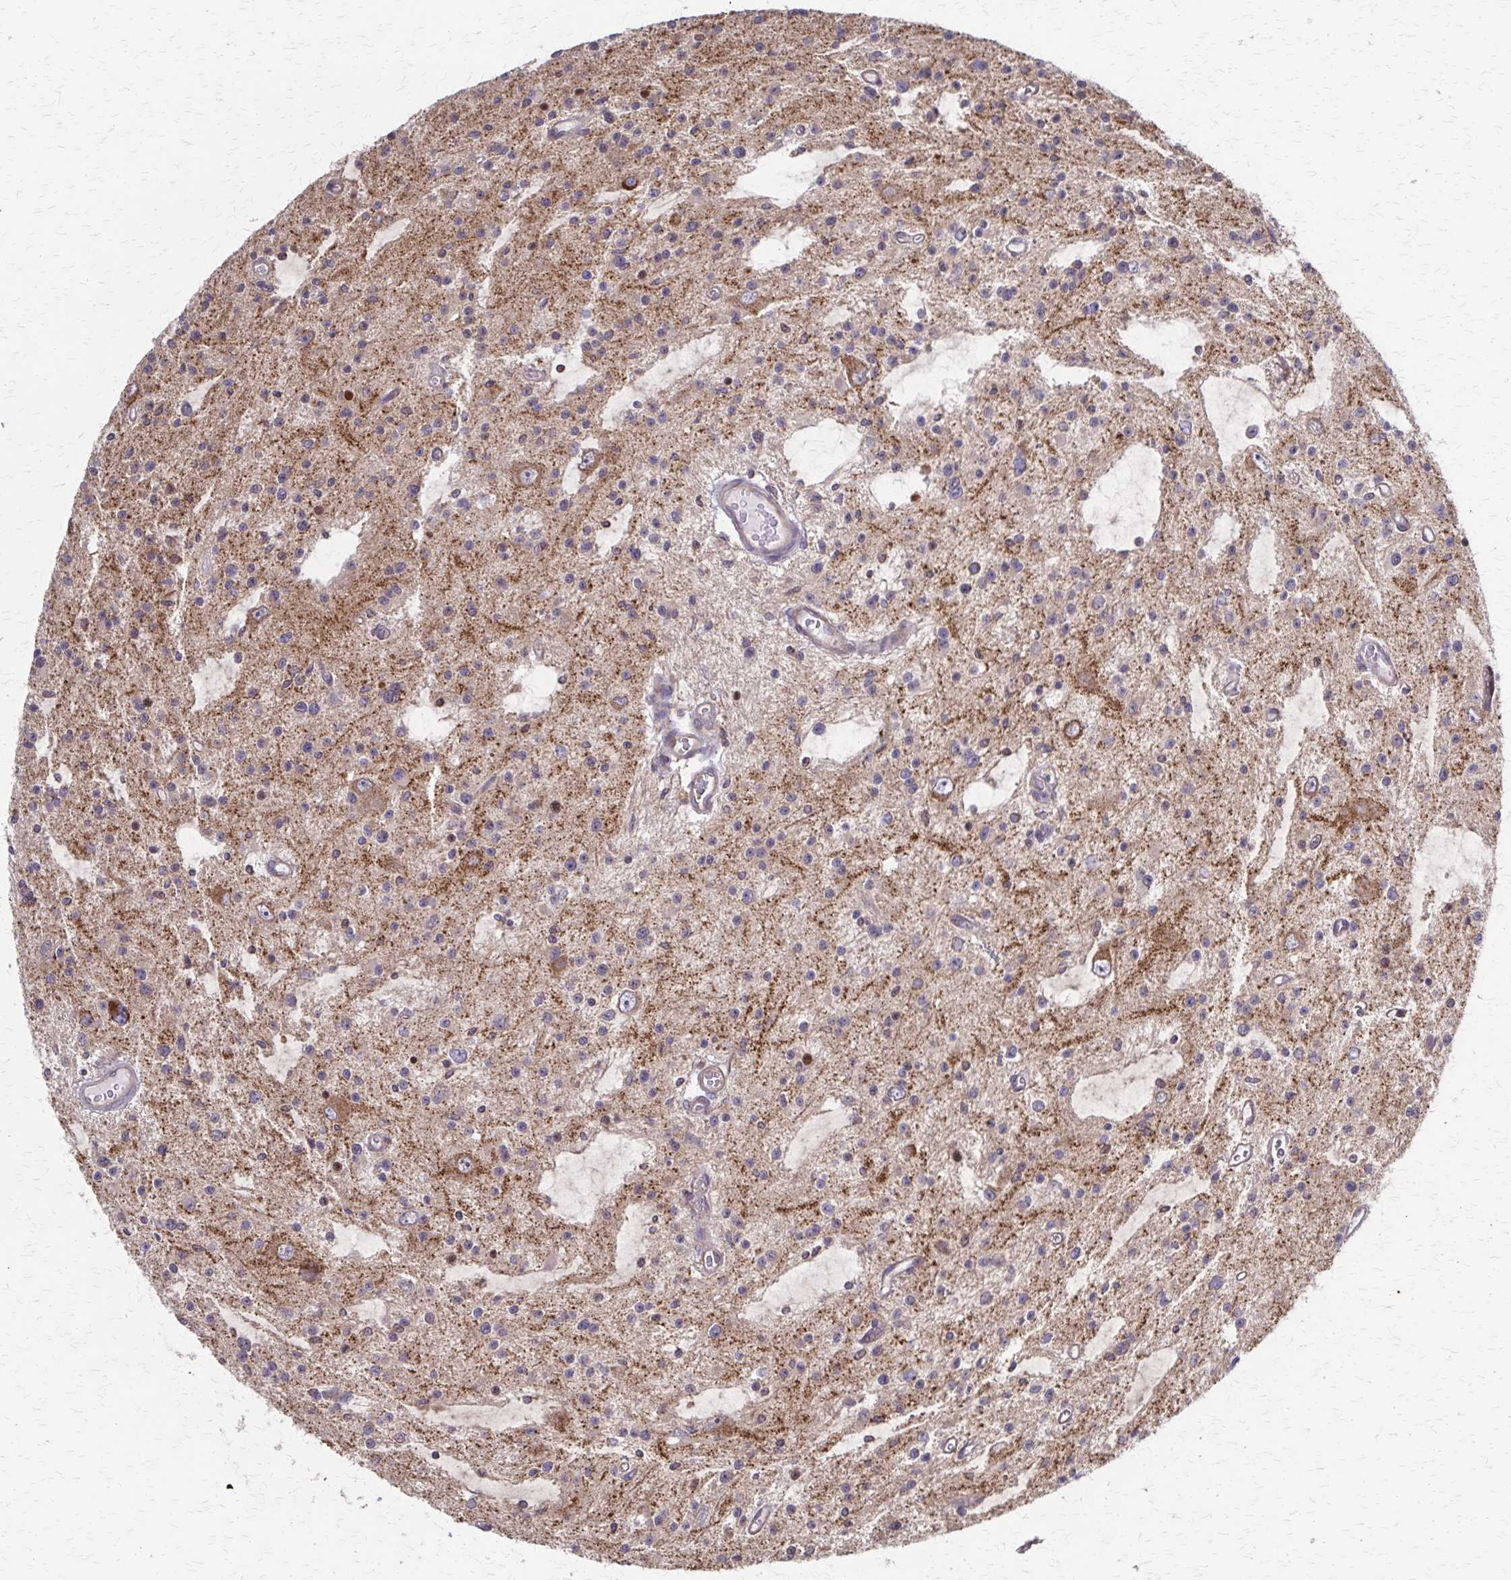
{"staining": {"intensity": "negative", "quantity": "none", "location": "none"}, "tissue": "glioma", "cell_type": "Tumor cells", "image_type": "cancer", "snomed": [{"axis": "morphology", "description": "Glioma, malignant, Low grade"}, {"axis": "topography", "description": "Brain"}], "caption": "This photomicrograph is of malignant low-grade glioma stained with IHC to label a protein in brown with the nuclei are counter-stained blue. There is no staining in tumor cells.", "gene": "EEF2", "patient": {"sex": "male", "age": 43}}